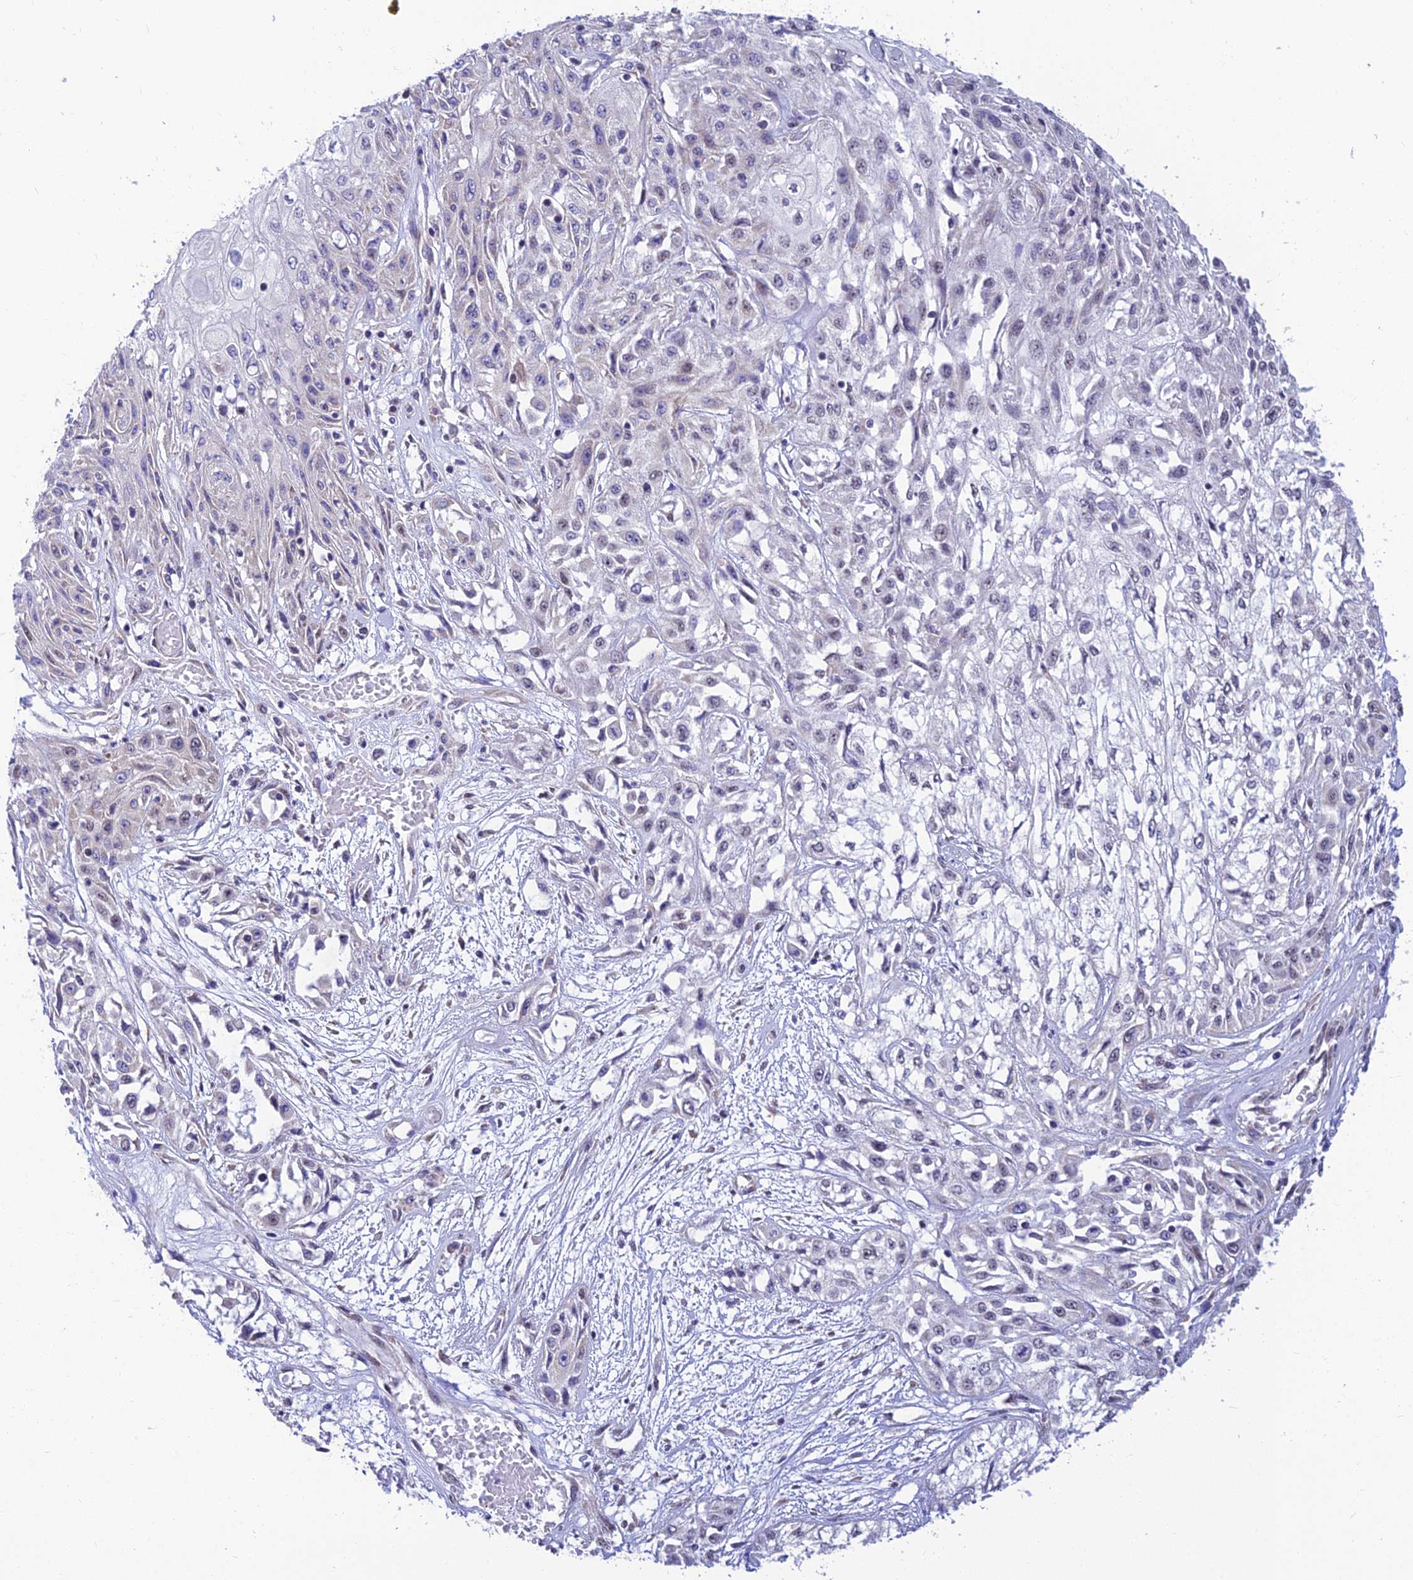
{"staining": {"intensity": "negative", "quantity": "none", "location": "none"}, "tissue": "skin cancer", "cell_type": "Tumor cells", "image_type": "cancer", "snomed": [{"axis": "morphology", "description": "Squamous cell carcinoma, NOS"}, {"axis": "morphology", "description": "Squamous cell carcinoma, metastatic, NOS"}, {"axis": "topography", "description": "Skin"}, {"axis": "topography", "description": "Lymph node"}], "caption": "The photomicrograph displays no staining of tumor cells in skin cancer. (Immunohistochemistry, brightfield microscopy, high magnification).", "gene": "C2orf49", "patient": {"sex": "male", "age": 75}}